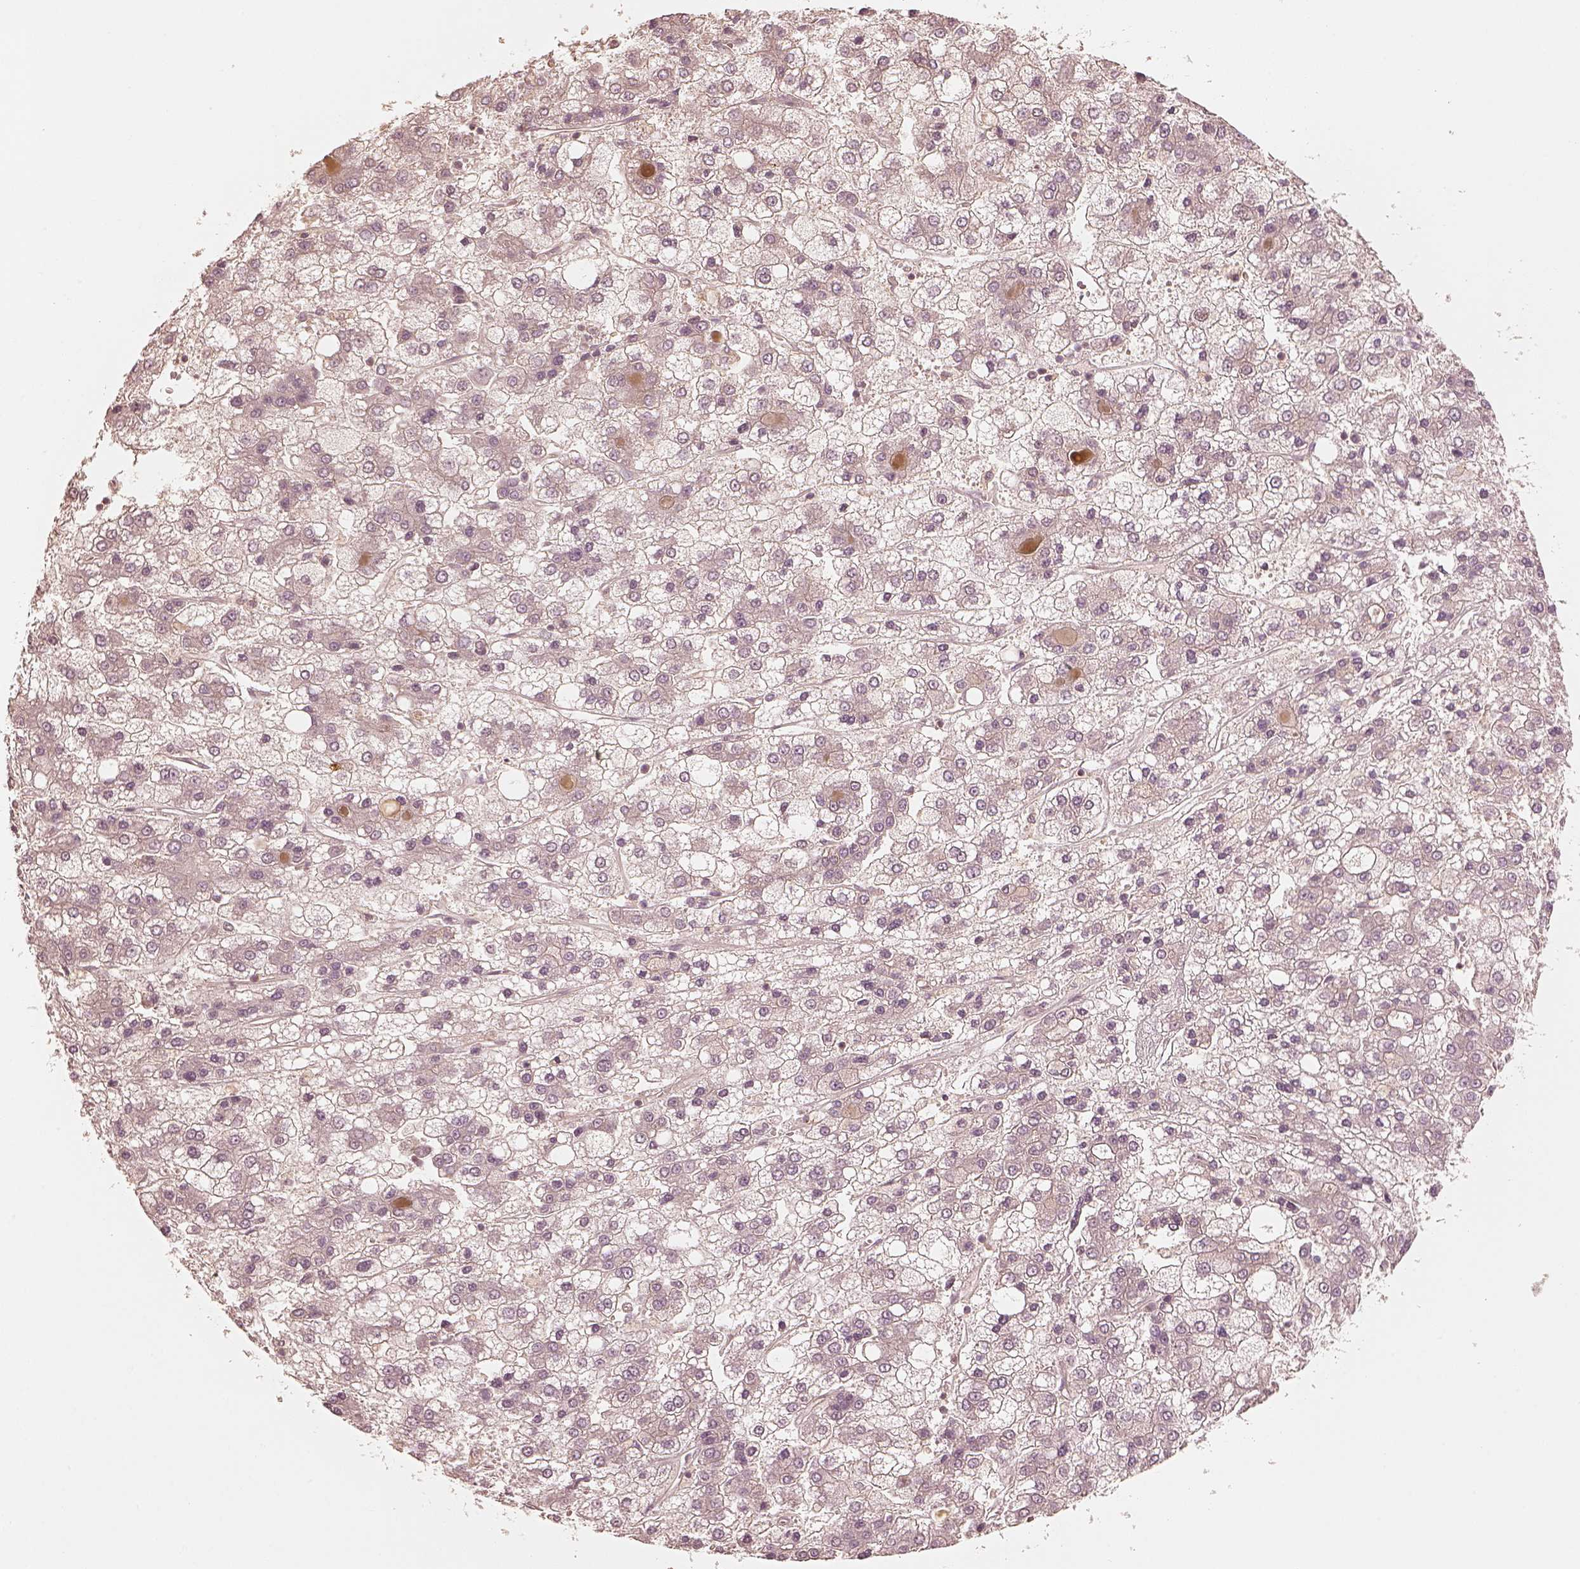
{"staining": {"intensity": "negative", "quantity": "none", "location": "none"}, "tissue": "liver cancer", "cell_type": "Tumor cells", "image_type": "cancer", "snomed": [{"axis": "morphology", "description": "Carcinoma, Hepatocellular, NOS"}, {"axis": "topography", "description": "Liver"}], "caption": "Protein analysis of liver cancer (hepatocellular carcinoma) demonstrates no significant staining in tumor cells. (Stains: DAB IHC with hematoxylin counter stain, Microscopy: brightfield microscopy at high magnification).", "gene": "GORASP2", "patient": {"sex": "male", "age": 73}}